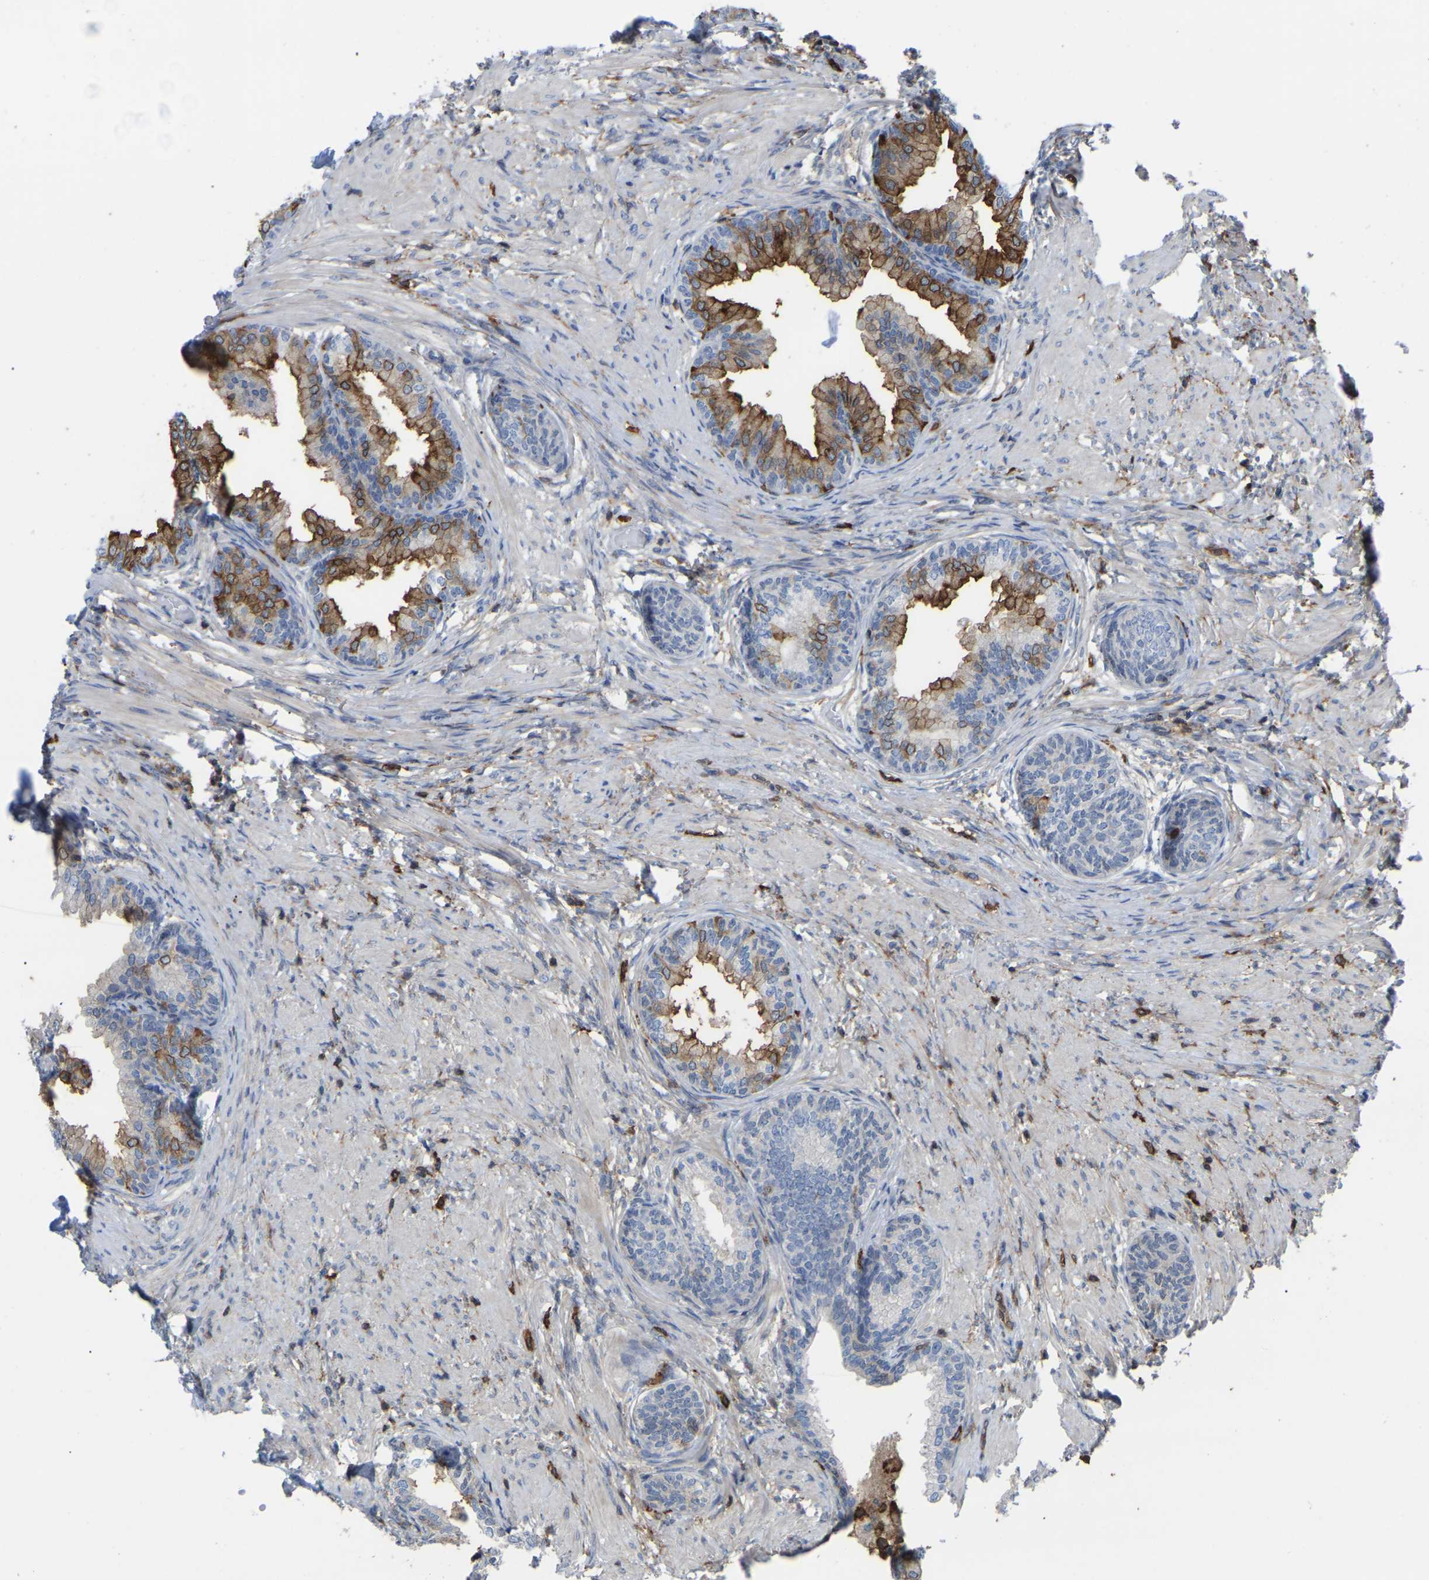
{"staining": {"intensity": "moderate", "quantity": "25%-75%", "location": "cytoplasmic/membranous"}, "tissue": "prostate", "cell_type": "Glandular cells", "image_type": "normal", "snomed": [{"axis": "morphology", "description": "Normal tissue, NOS"}, {"axis": "topography", "description": "Prostate"}], "caption": "Immunohistochemistry (IHC) image of benign human prostate stained for a protein (brown), which reveals medium levels of moderate cytoplasmic/membranous expression in about 25%-75% of glandular cells.", "gene": "CIT", "patient": {"sex": "male", "age": 76}}